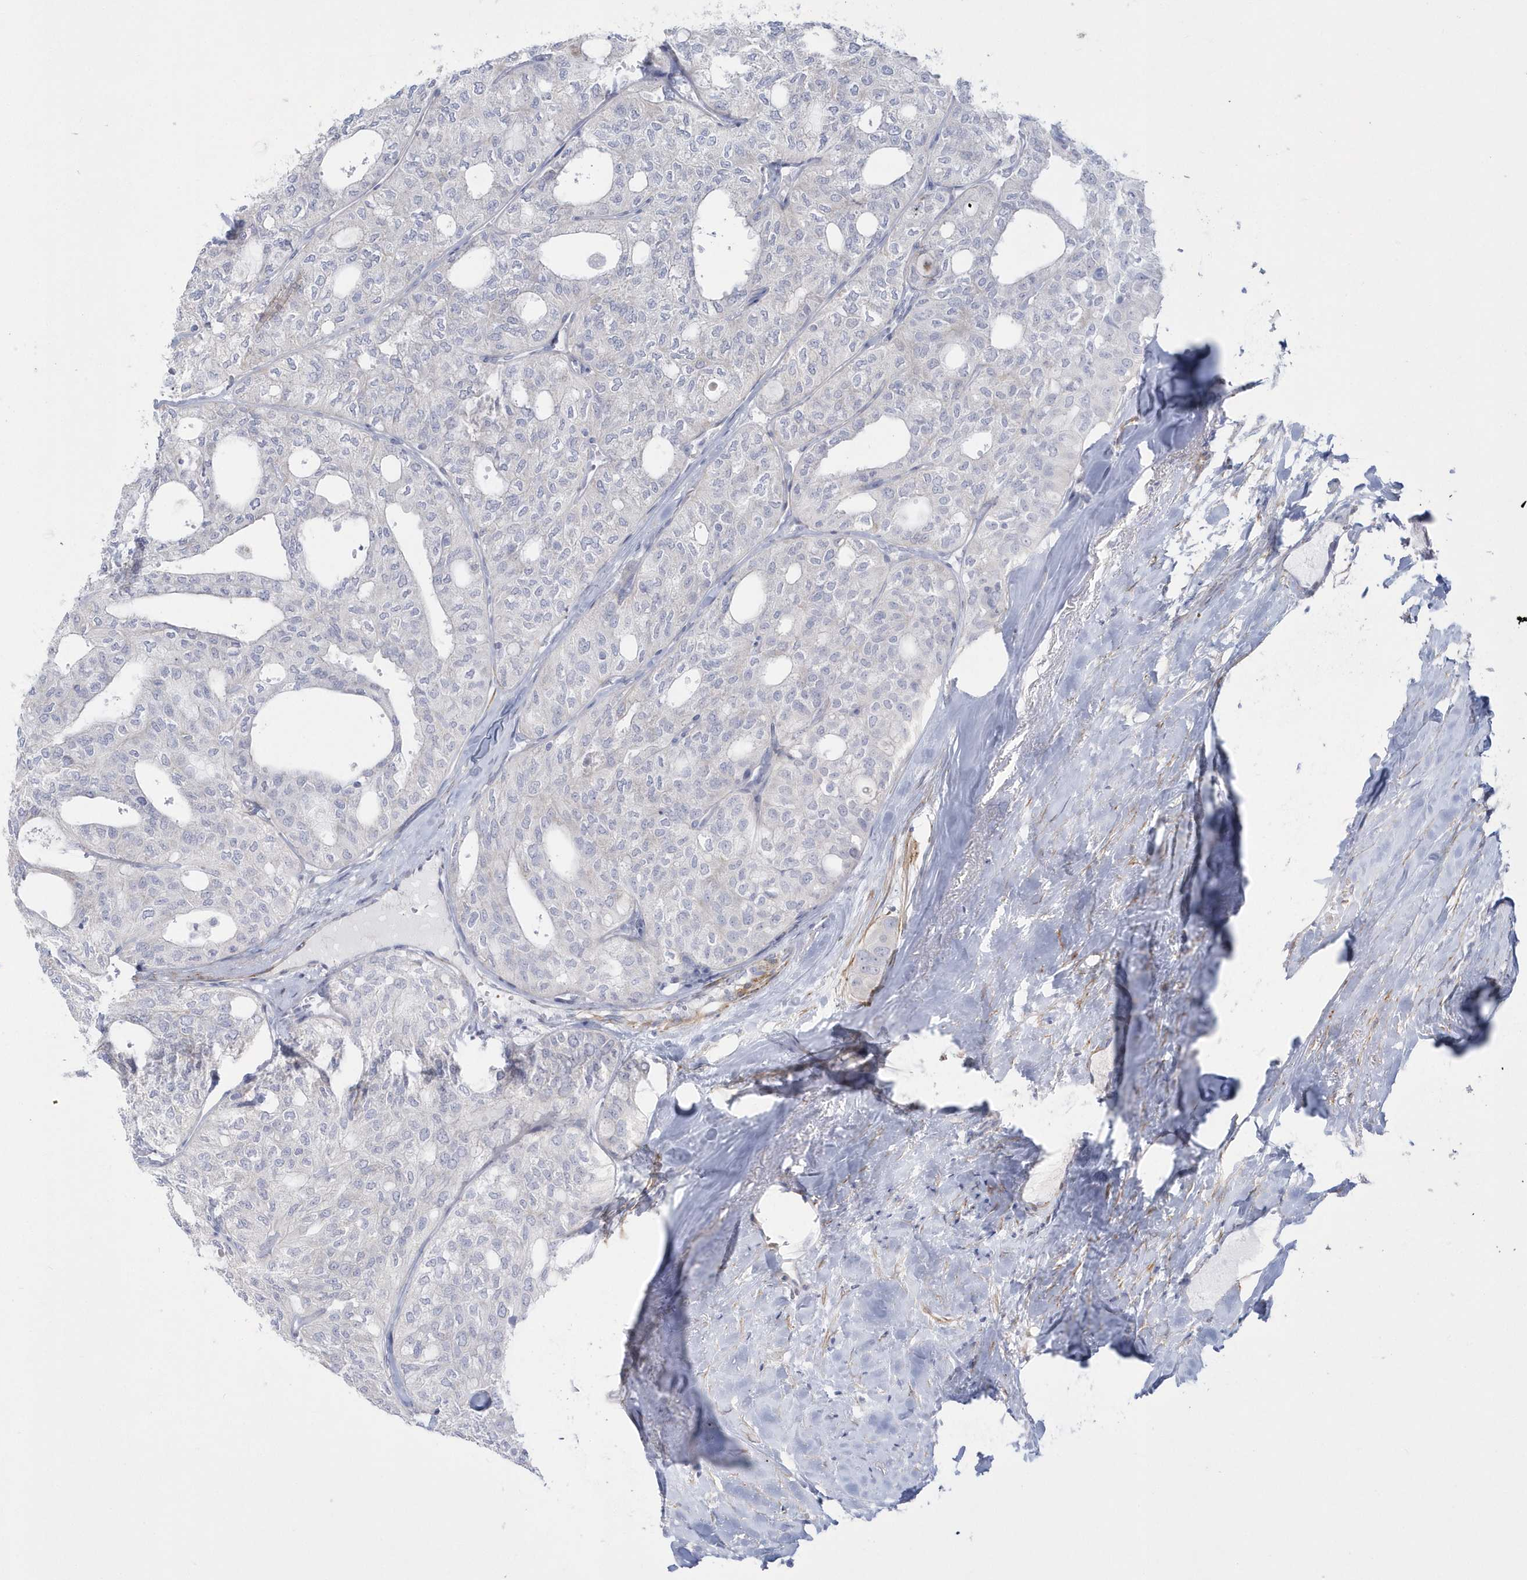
{"staining": {"intensity": "negative", "quantity": "none", "location": "none"}, "tissue": "thyroid cancer", "cell_type": "Tumor cells", "image_type": "cancer", "snomed": [{"axis": "morphology", "description": "Follicular adenoma carcinoma, NOS"}, {"axis": "topography", "description": "Thyroid gland"}], "caption": "Tumor cells are negative for brown protein staining in thyroid cancer. (DAB (3,3'-diaminobenzidine) immunohistochemistry (IHC), high magnification).", "gene": "WDR27", "patient": {"sex": "male", "age": 75}}